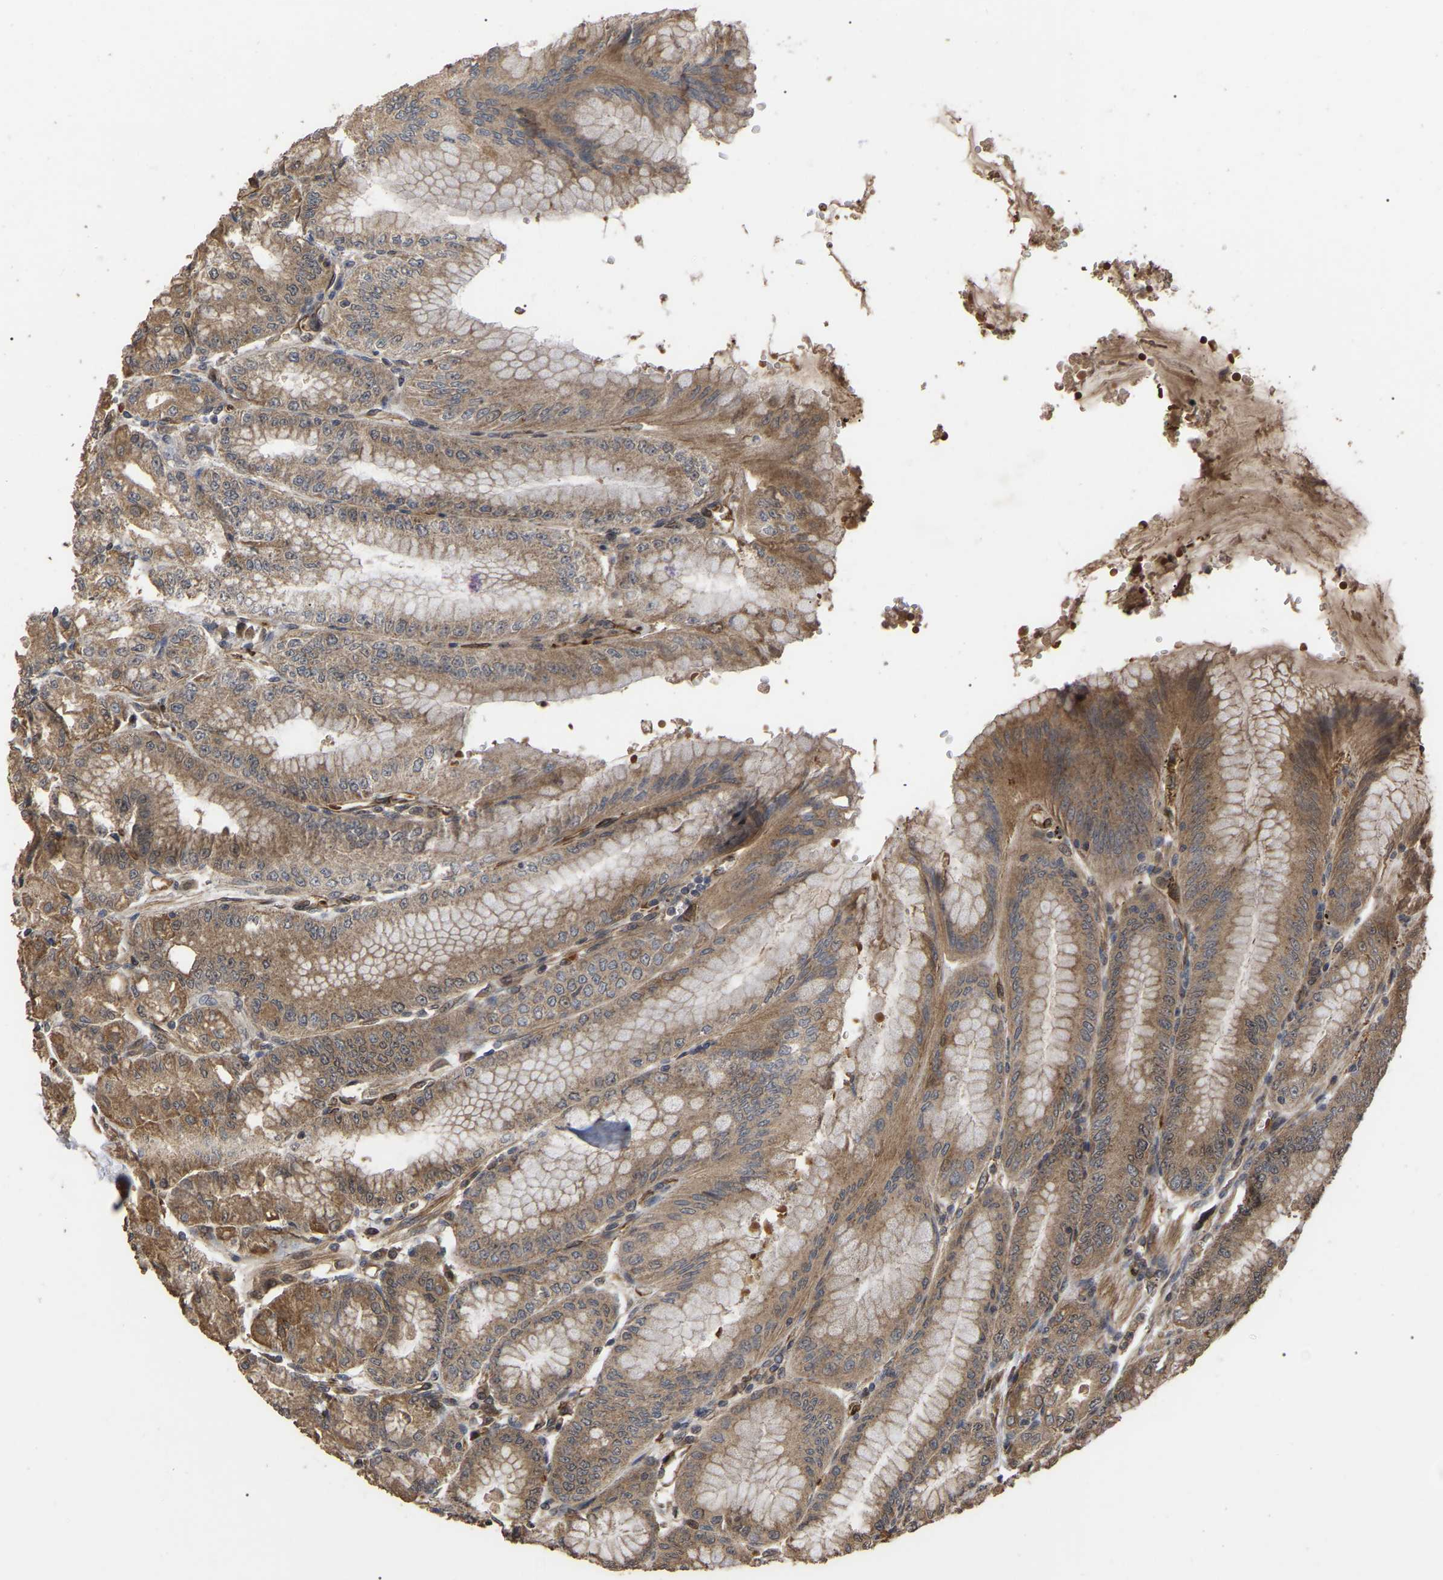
{"staining": {"intensity": "moderate", "quantity": ">75%", "location": "cytoplasmic/membranous,nuclear"}, "tissue": "stomach", "cell_type": "Glandular cells", "image_type": "normal", "snomed": [{"axis": "morphology", "description": "Normal tissue, NOS"}, {"axis": "topography", "description": "Stomach, lower"}], "caption": "IHC micrograph of normal stomach: human stomach stained using IHC shows medium levels of moderate protein expression localized specifically in the cytoplasmic/membranous,nuclear of glandular cells, appearing as a cytoplasmic/membranous,nuclear brown color.", "gene": "FAM161B", "patient": {"sex": "male", "age": 71}}